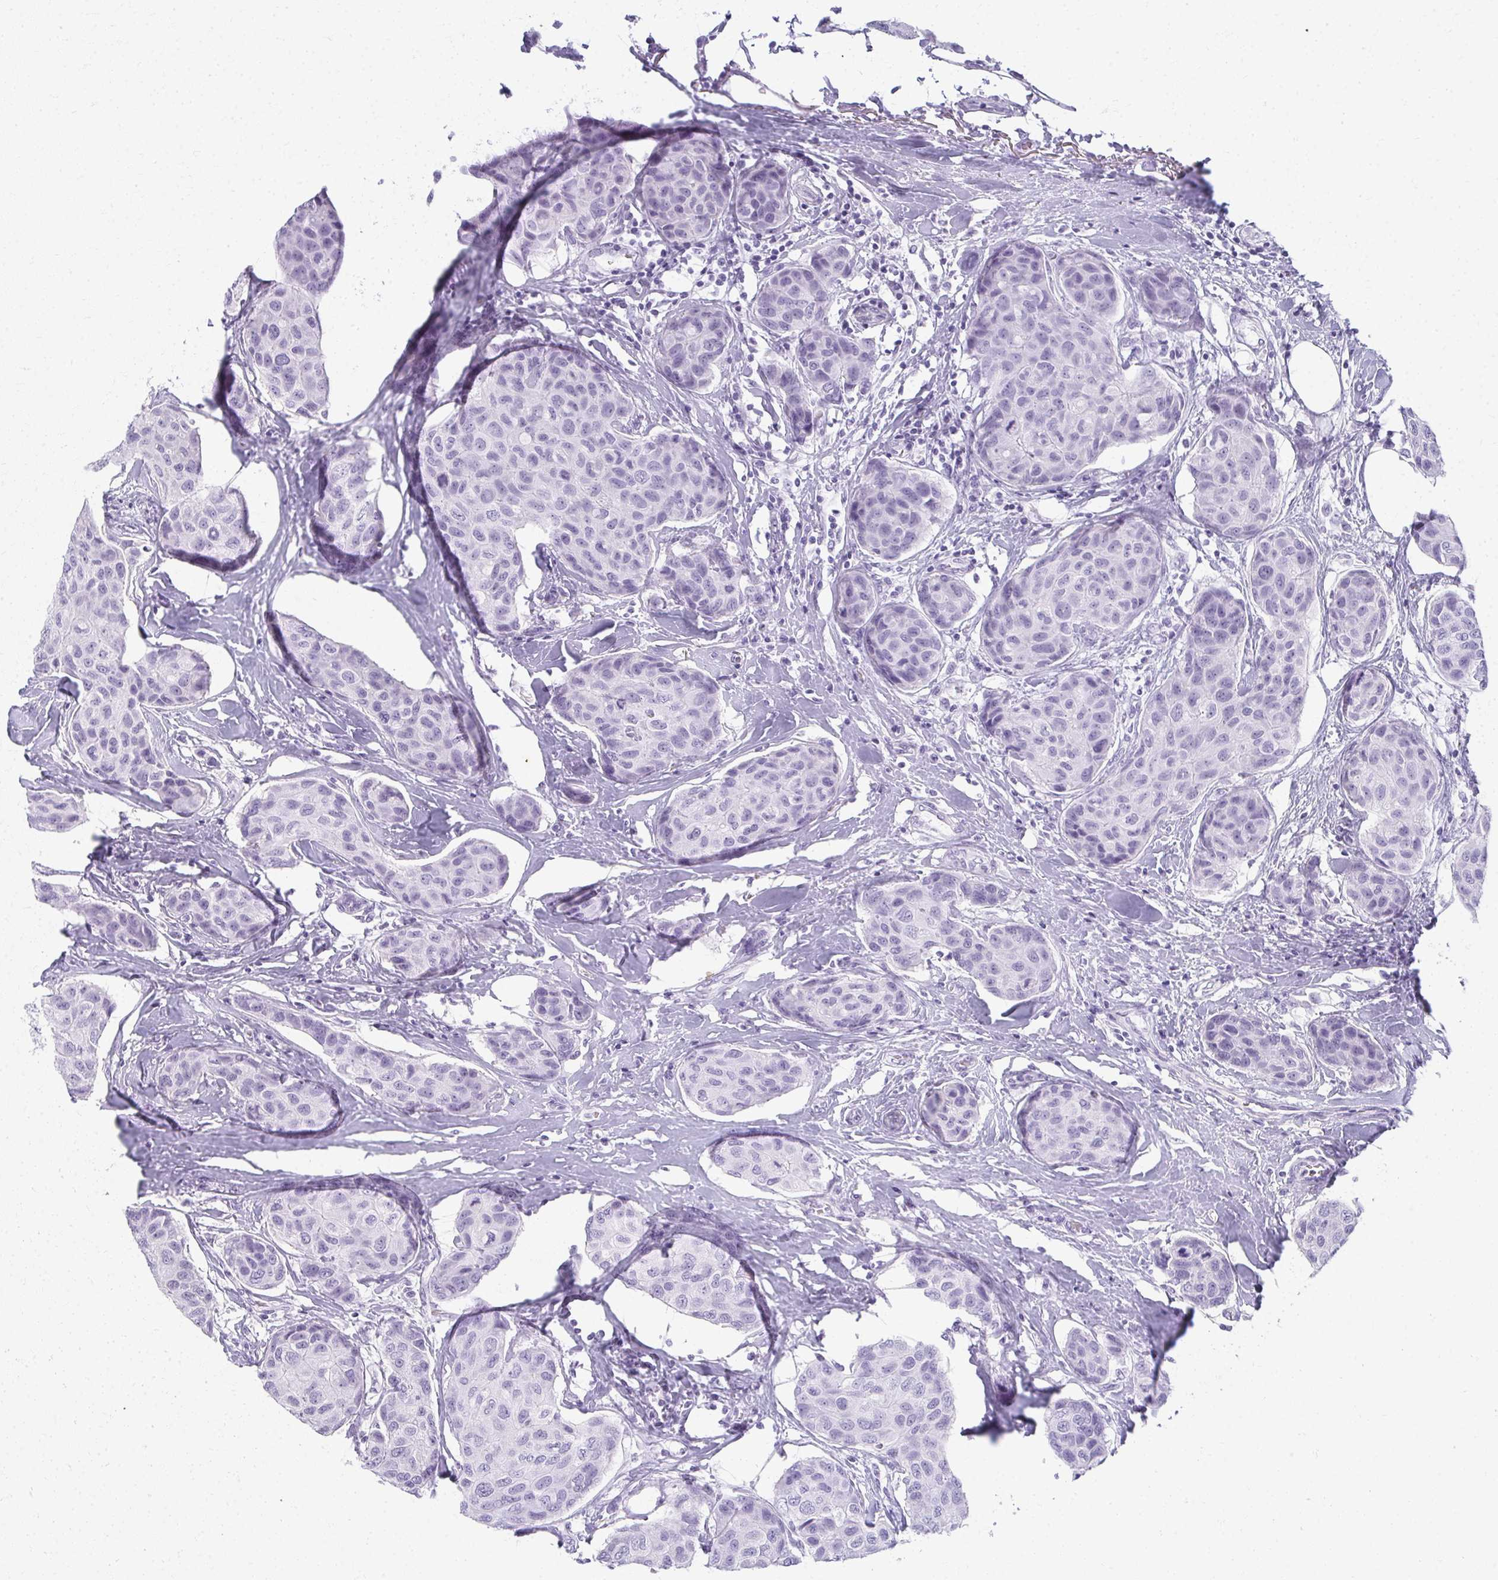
{"staining": {"intensity": "negative", "quantity": "none", "location": "none"}, "tissue": "breast cancer", "cell_type": "Tumor cells", "image_type": "cancer", "snomed": [{"axis": "morphology", "description": "Duct carcinoma"}, {"axis": "topography", "description": "Breast"}], "caption": "Tumor cells are negative for brown protein staining in infiltrating ductal carcinoma (breast).", "gene": "MOBP", "patient": {"sex": "female", "age": 80}}